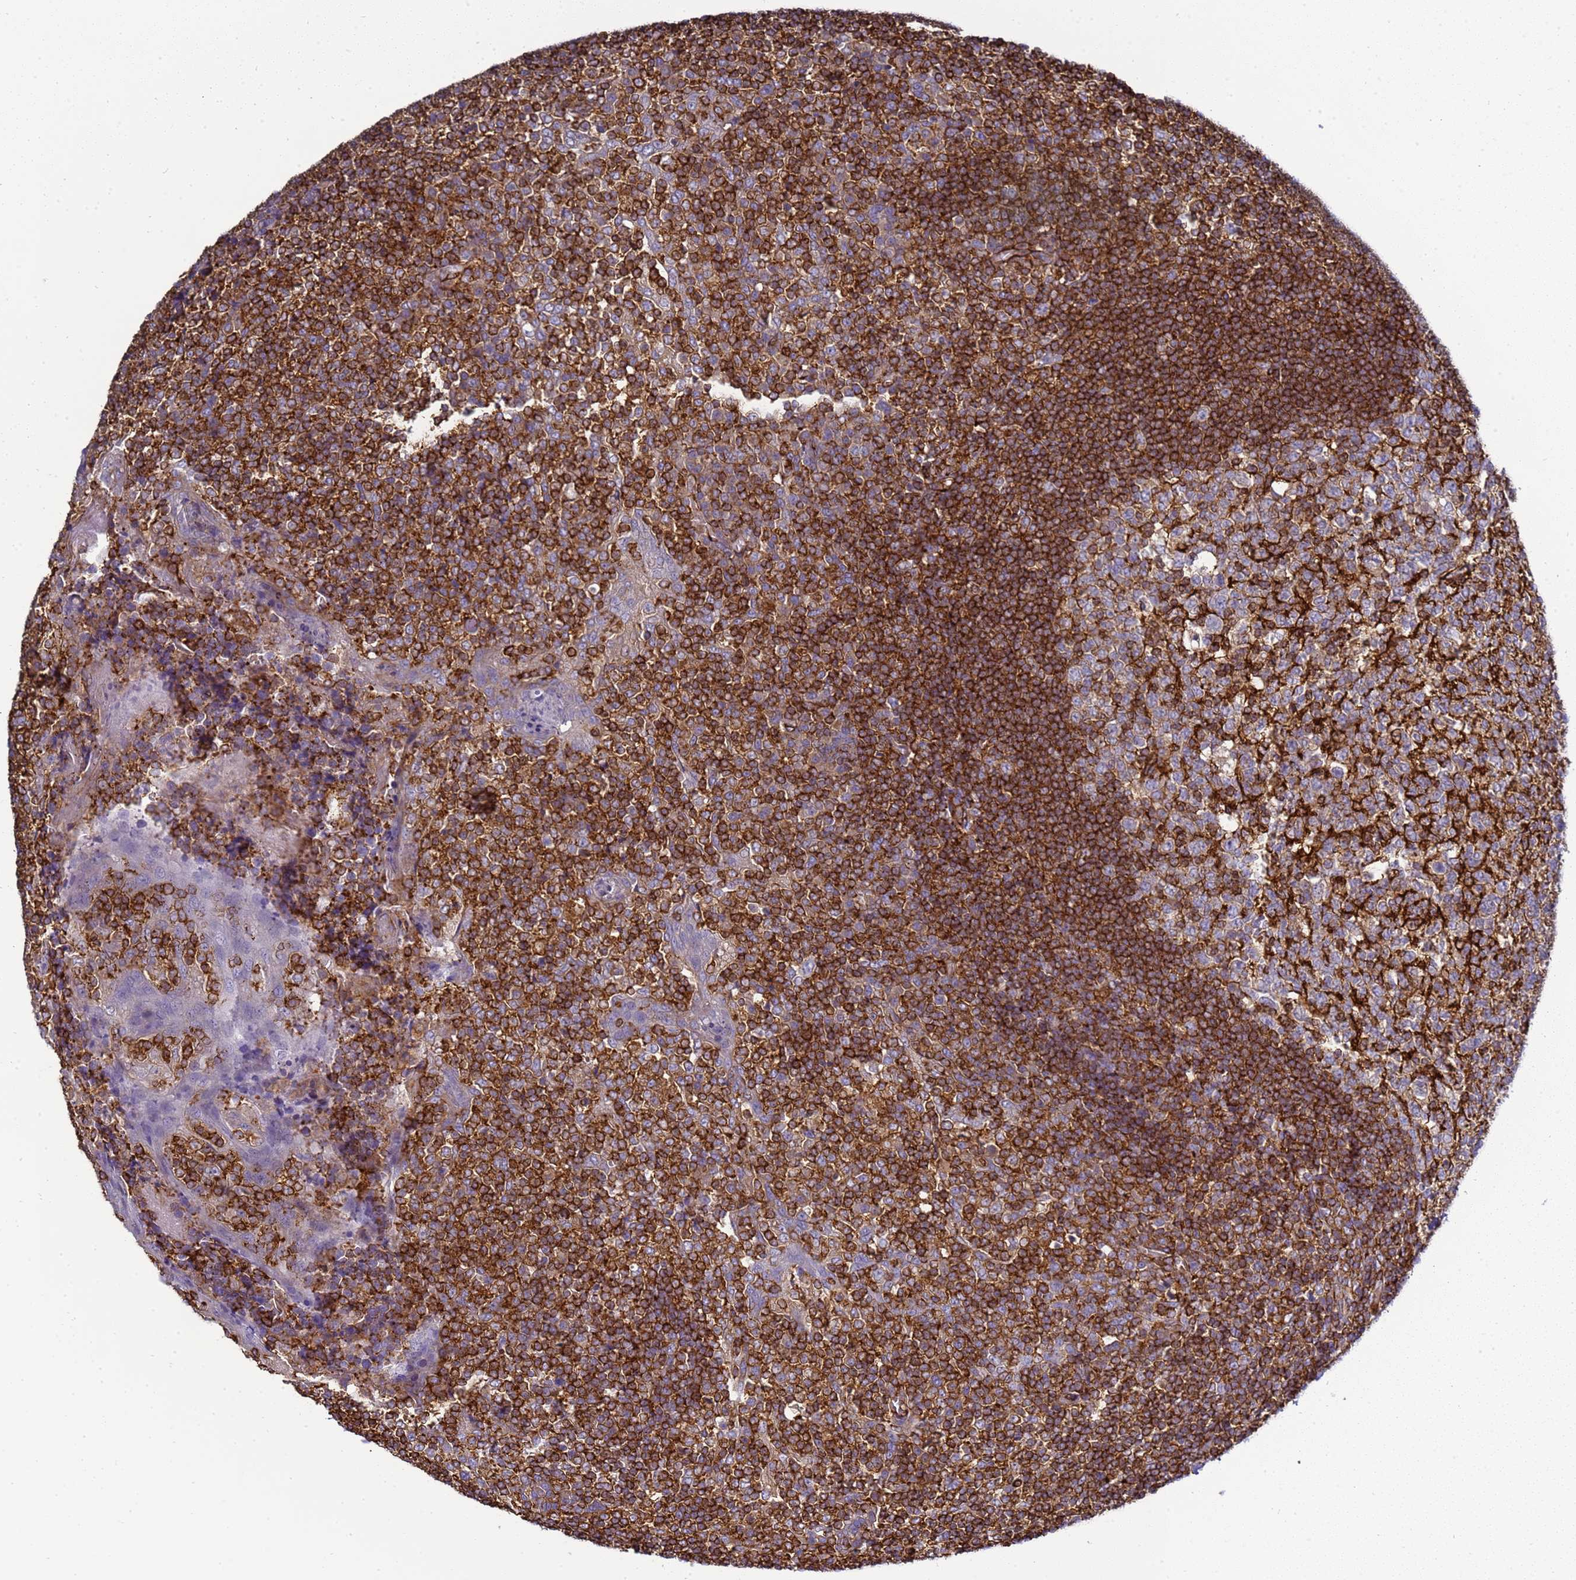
{"staining": {"intensity": "weak", "quantity": "25%-75%", "location": "cytoplasmic/membranous"}, "tissue": "tonsil", "cell_type": "Germinal center cells", "image_type": "normal", "snomed": [{"axis": "morphology", "description": "Normal tissue, NOS"}, {"axis": "topography", "description": "Tonsil"}], "caption": "Weak cytoplasmic/membranous staining for a protein is identified in about 25%-75% of germinal center cells of normal tonsil using immunohistochemistry (IHC).", "gene": "ZBTB8OS", "patient": {"sex": "female", "age": 19}}